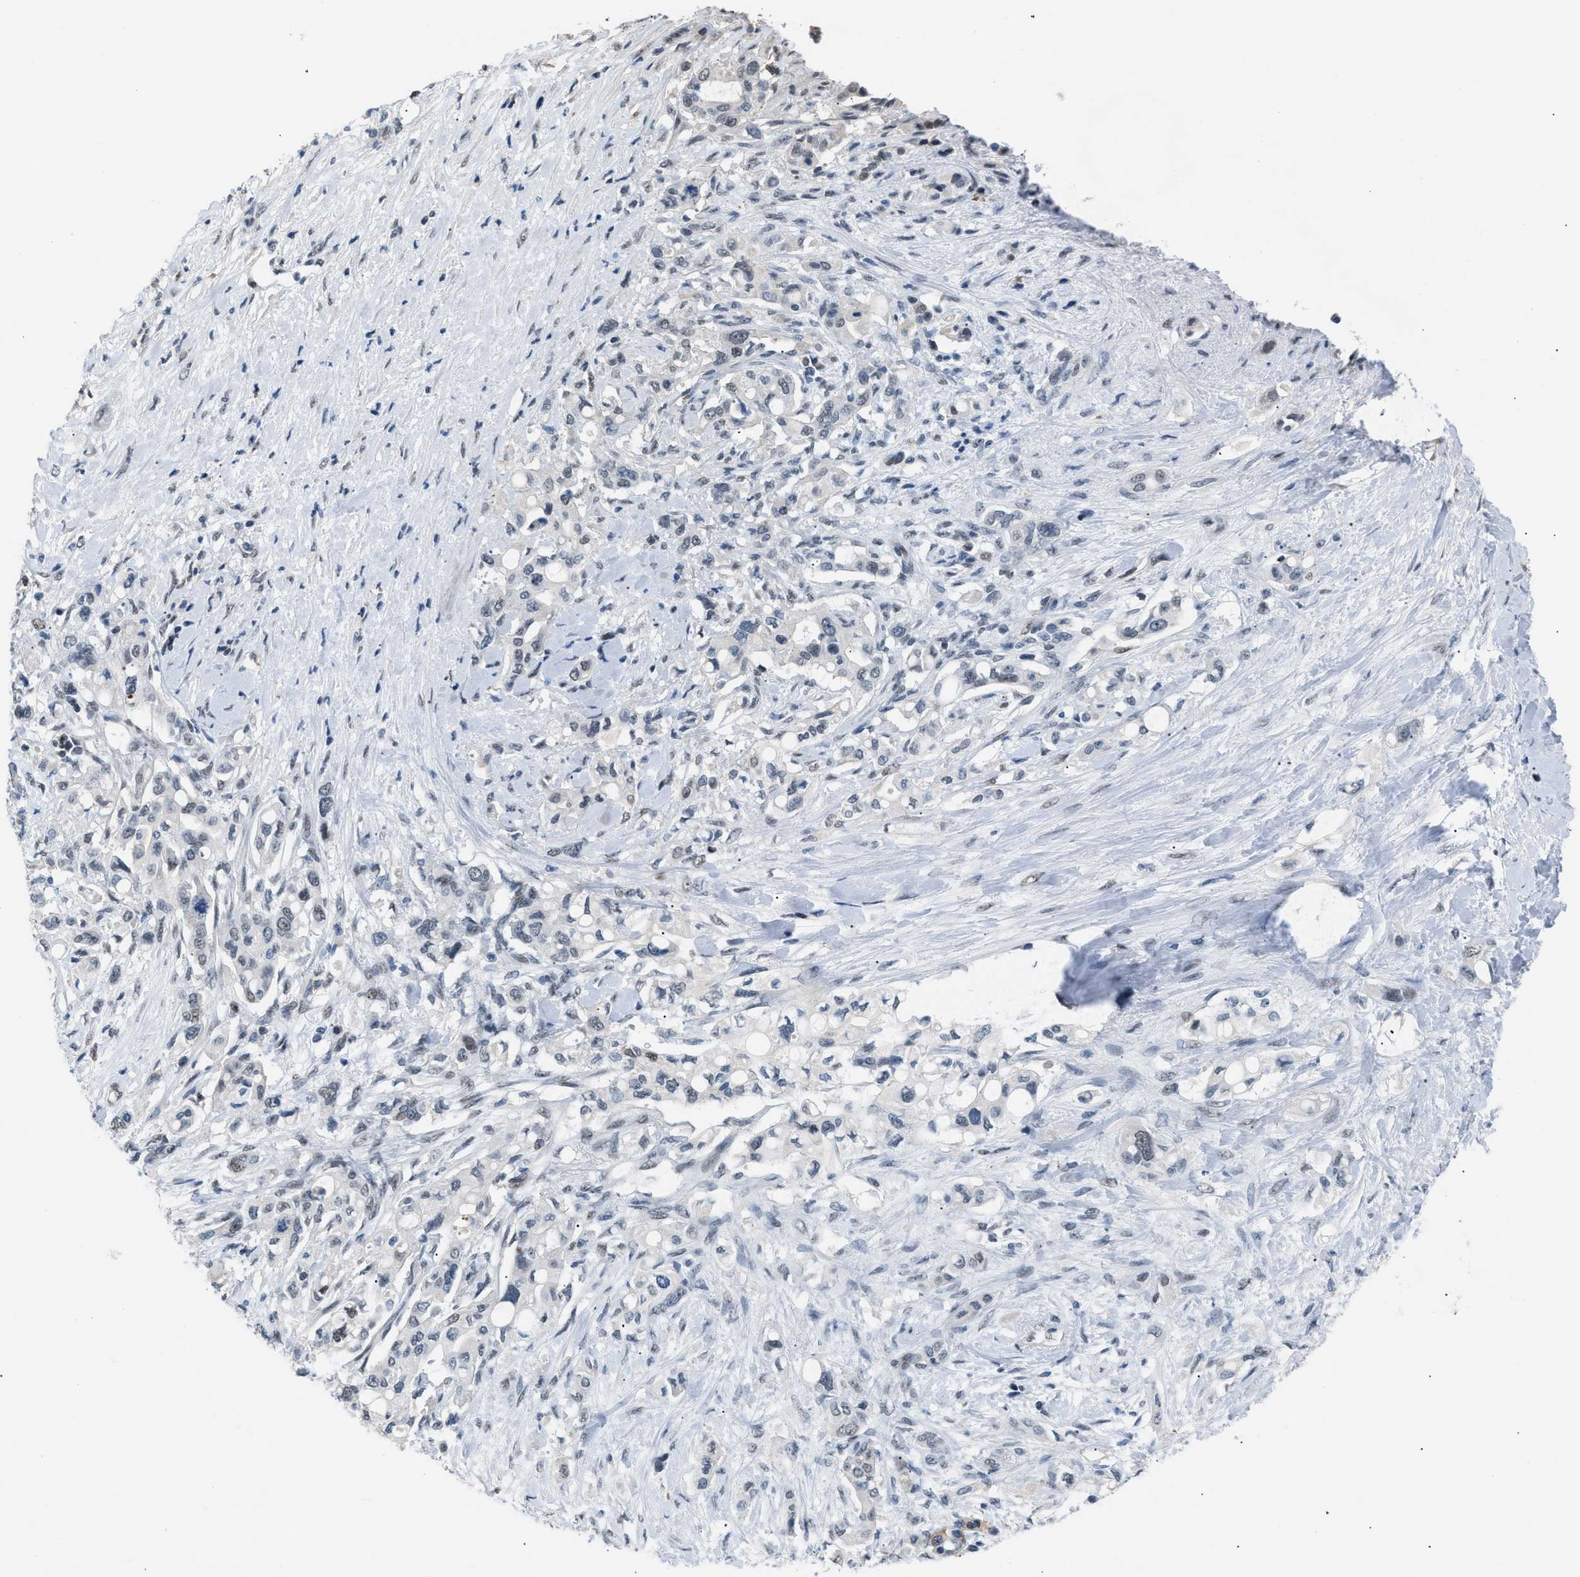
{"staining": {"intensity": "weak", "quantity": "25%-75%", "location": "nuclear"}, "tissue": "pancreatic cancer", "cell_type": "Tumor cells", "image_type": "cancer", "snomed": [{"axis": "morphology", "description": "Adenocarcinoma, NOS"}, {"axis": "topography", "description": "Pancreas"}], "caption": "A brown stain highlights weak nuclear staining of a protein in human pancreatic cancer (adenocarcinoma) tumor cells.", "gene": "KCNC3", "patient": {"sex": "female", "age": 56}}